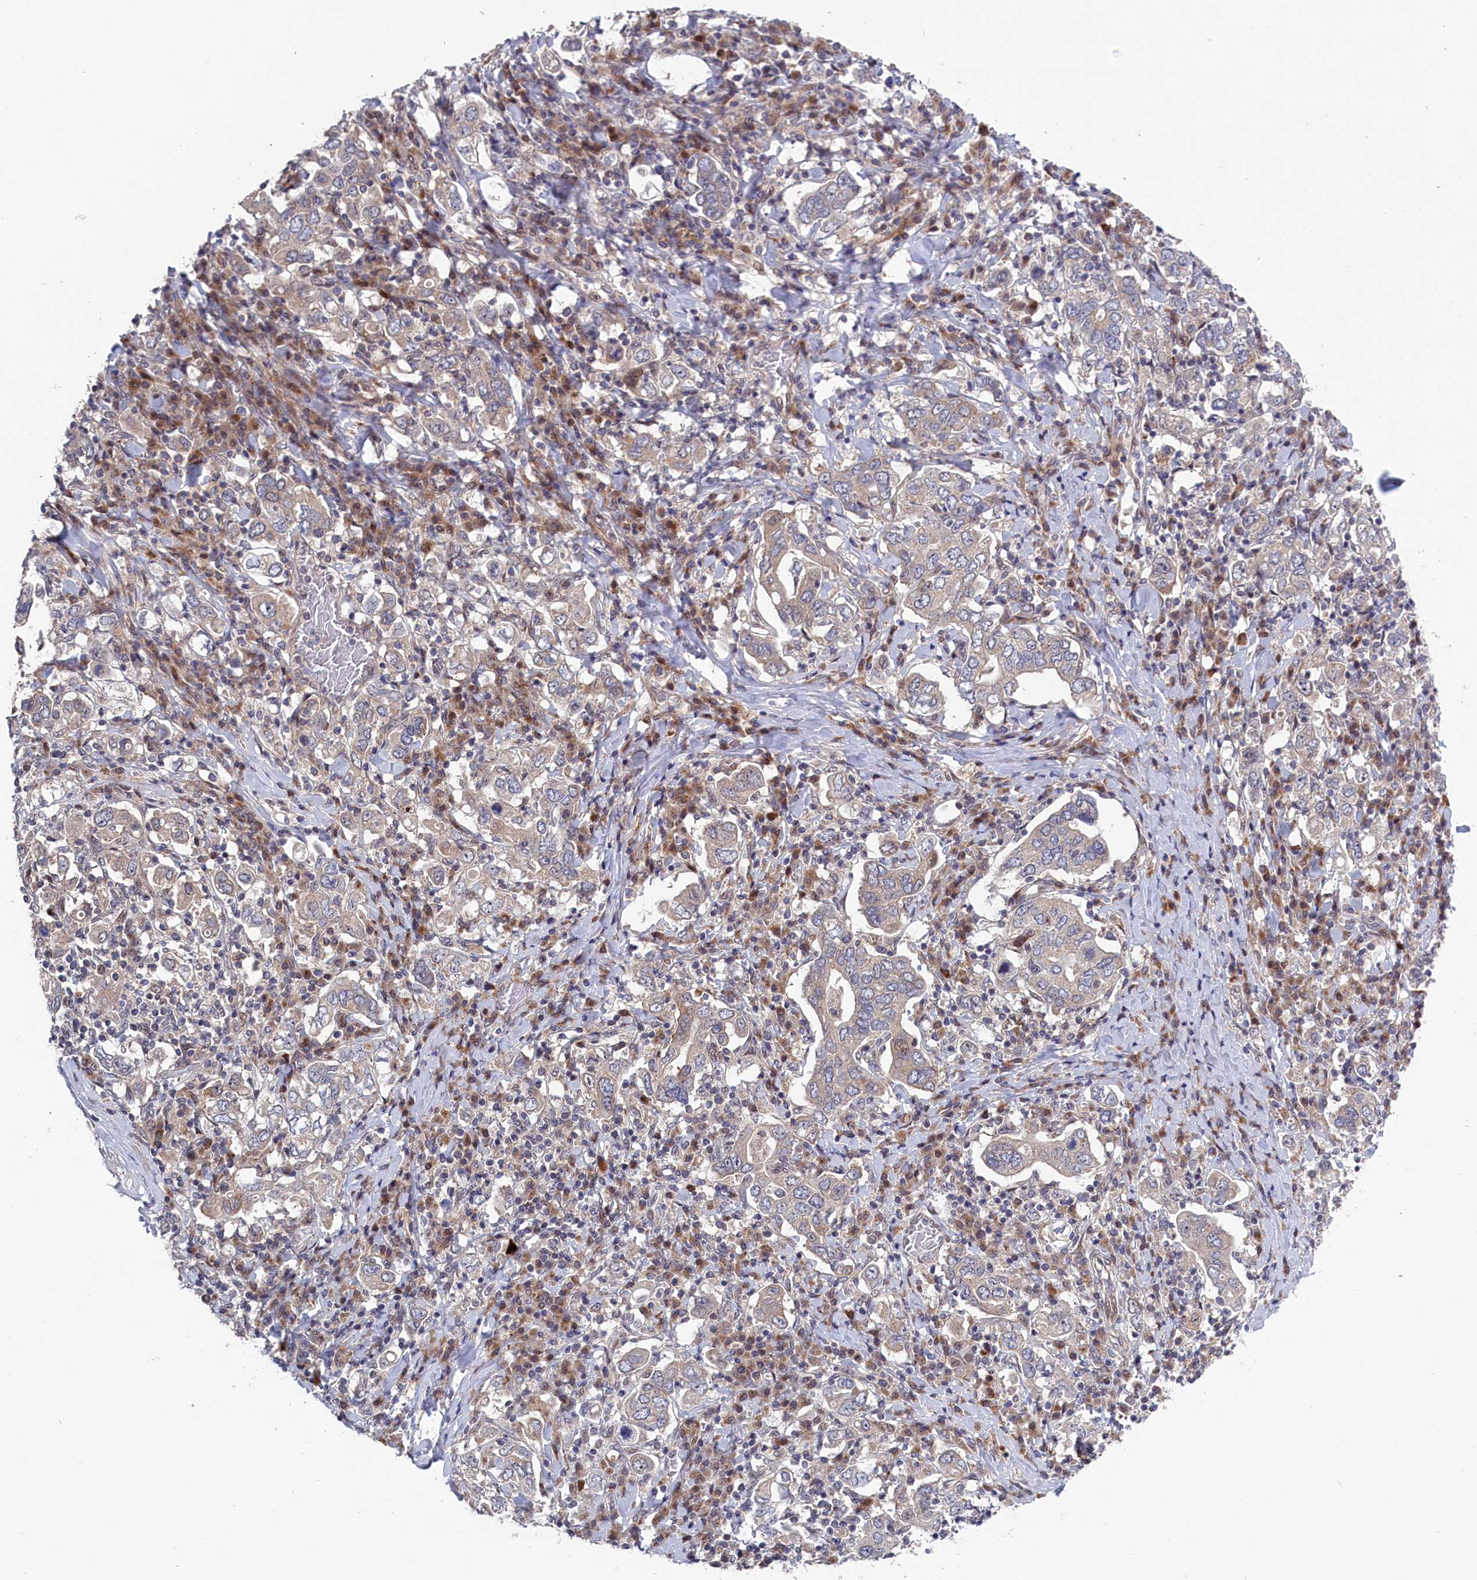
{"staining": {"intensity": "negative", "quantity": "none", "location": "none"}, "tissue": "stomach cancer", "cell_type": "Tumor cells", "image_type": "cancer", "snomed": [{"axis": "morphology", "description": "Adenocarcinoma, NOS"}, {"axis": "topography", "description": "Stomach, upper"}], "caption": "Micrograph shows no significant protein positivity in tumor cells of stomach cancer. Brightfield microscopy of IHC stained with DAB (brown) and hematoxylin (blue), captured at high magnification.", "gene": "LSG1", "patient": {"sex": "male", "age": 62}}